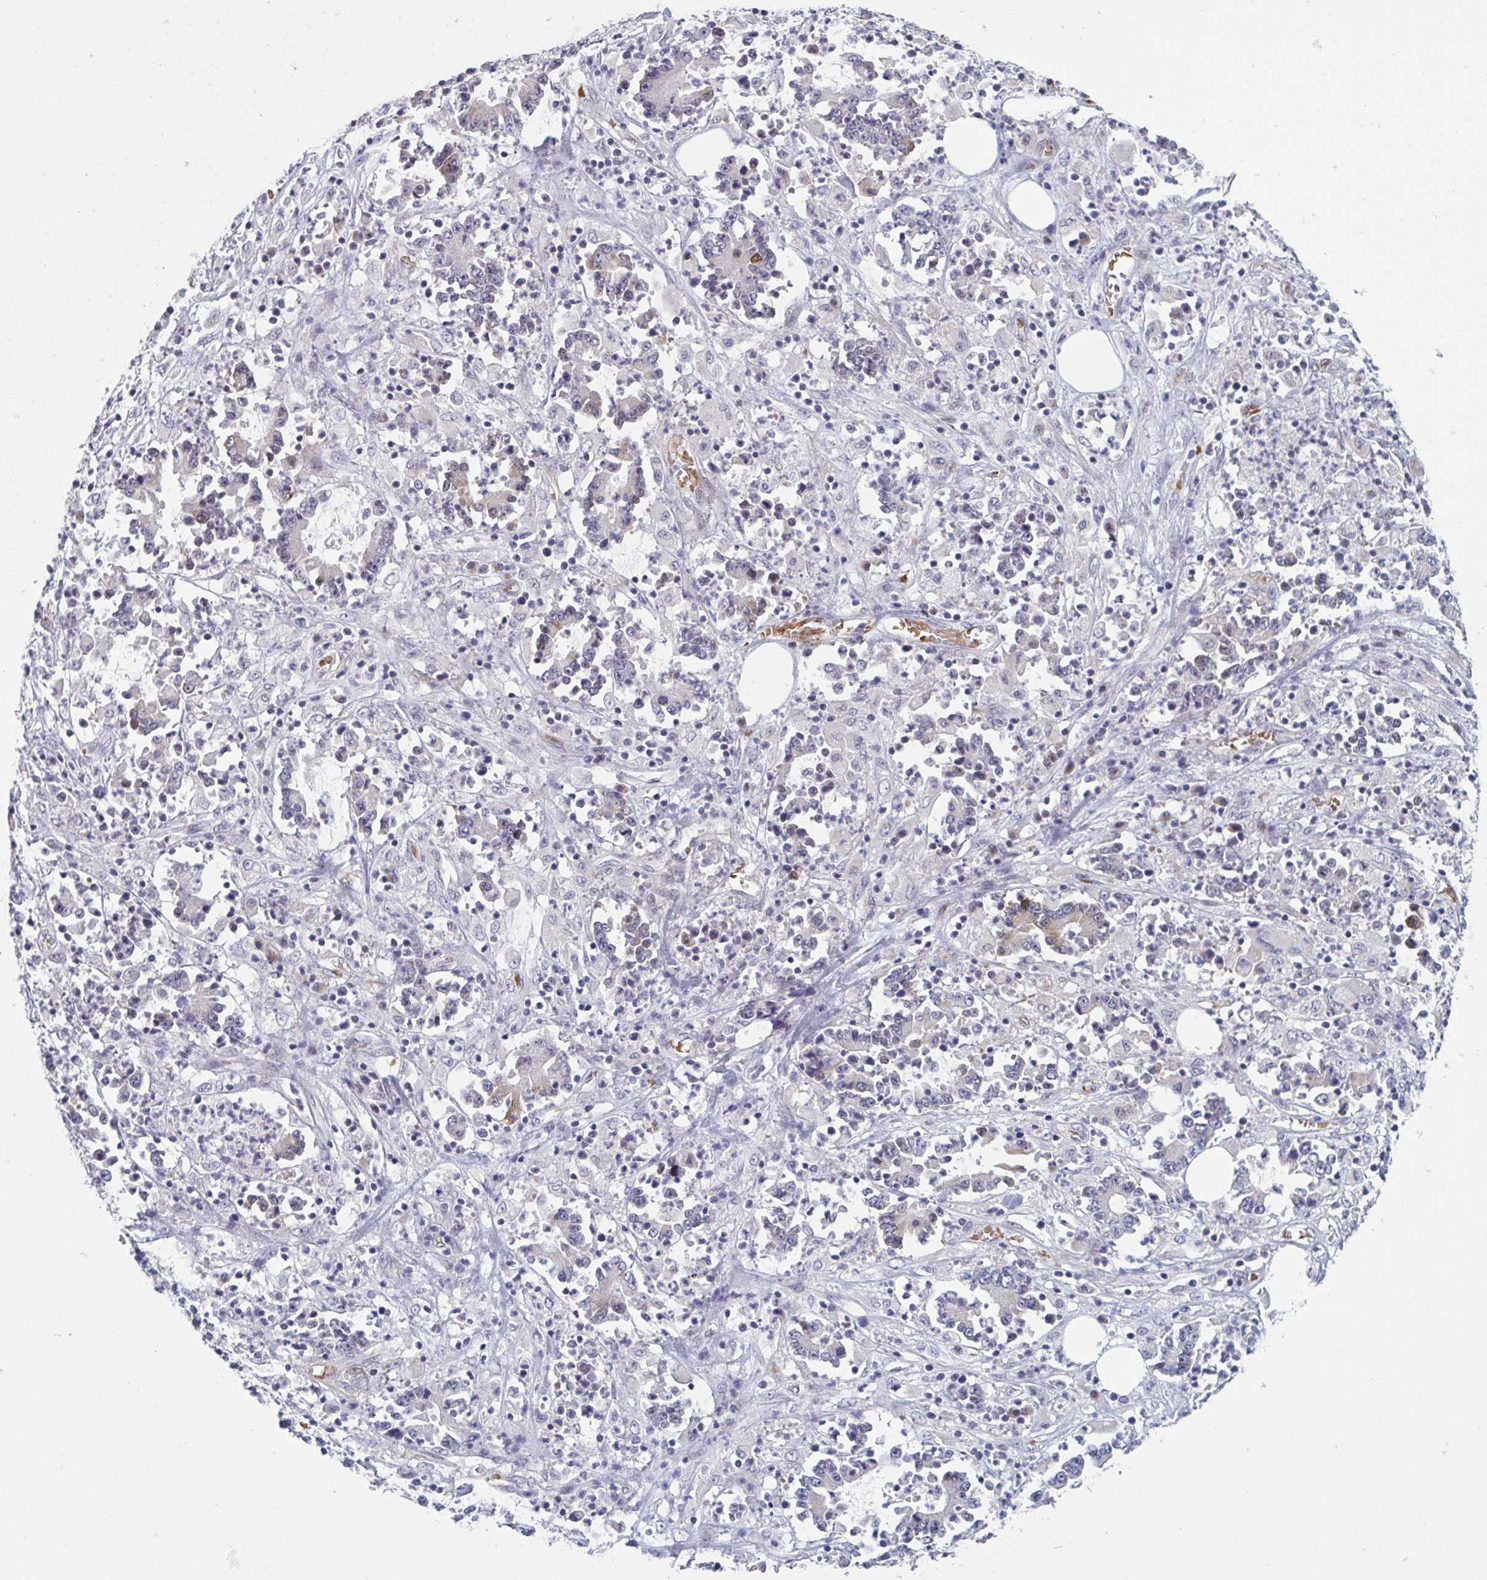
{"staining": {"intensity": "negative", "quantity": "none", "location": "none"}, "tissue": "stomach cancer", "cell_type": "Tumor cells", "image_type": "cancer", "snomed": [{"axis": "morphology", "description": "Adenocarcinoma, NOS"}, {"axis": "topography", "description": "Stomach, upper"}], "caption": "Immunohistochemical staining of human adenocarcinoma (stomach) displays no significant positivity in tumor cells.", "gene": "HSD11B2", "patient": {"sex": "male", "age": 68}}